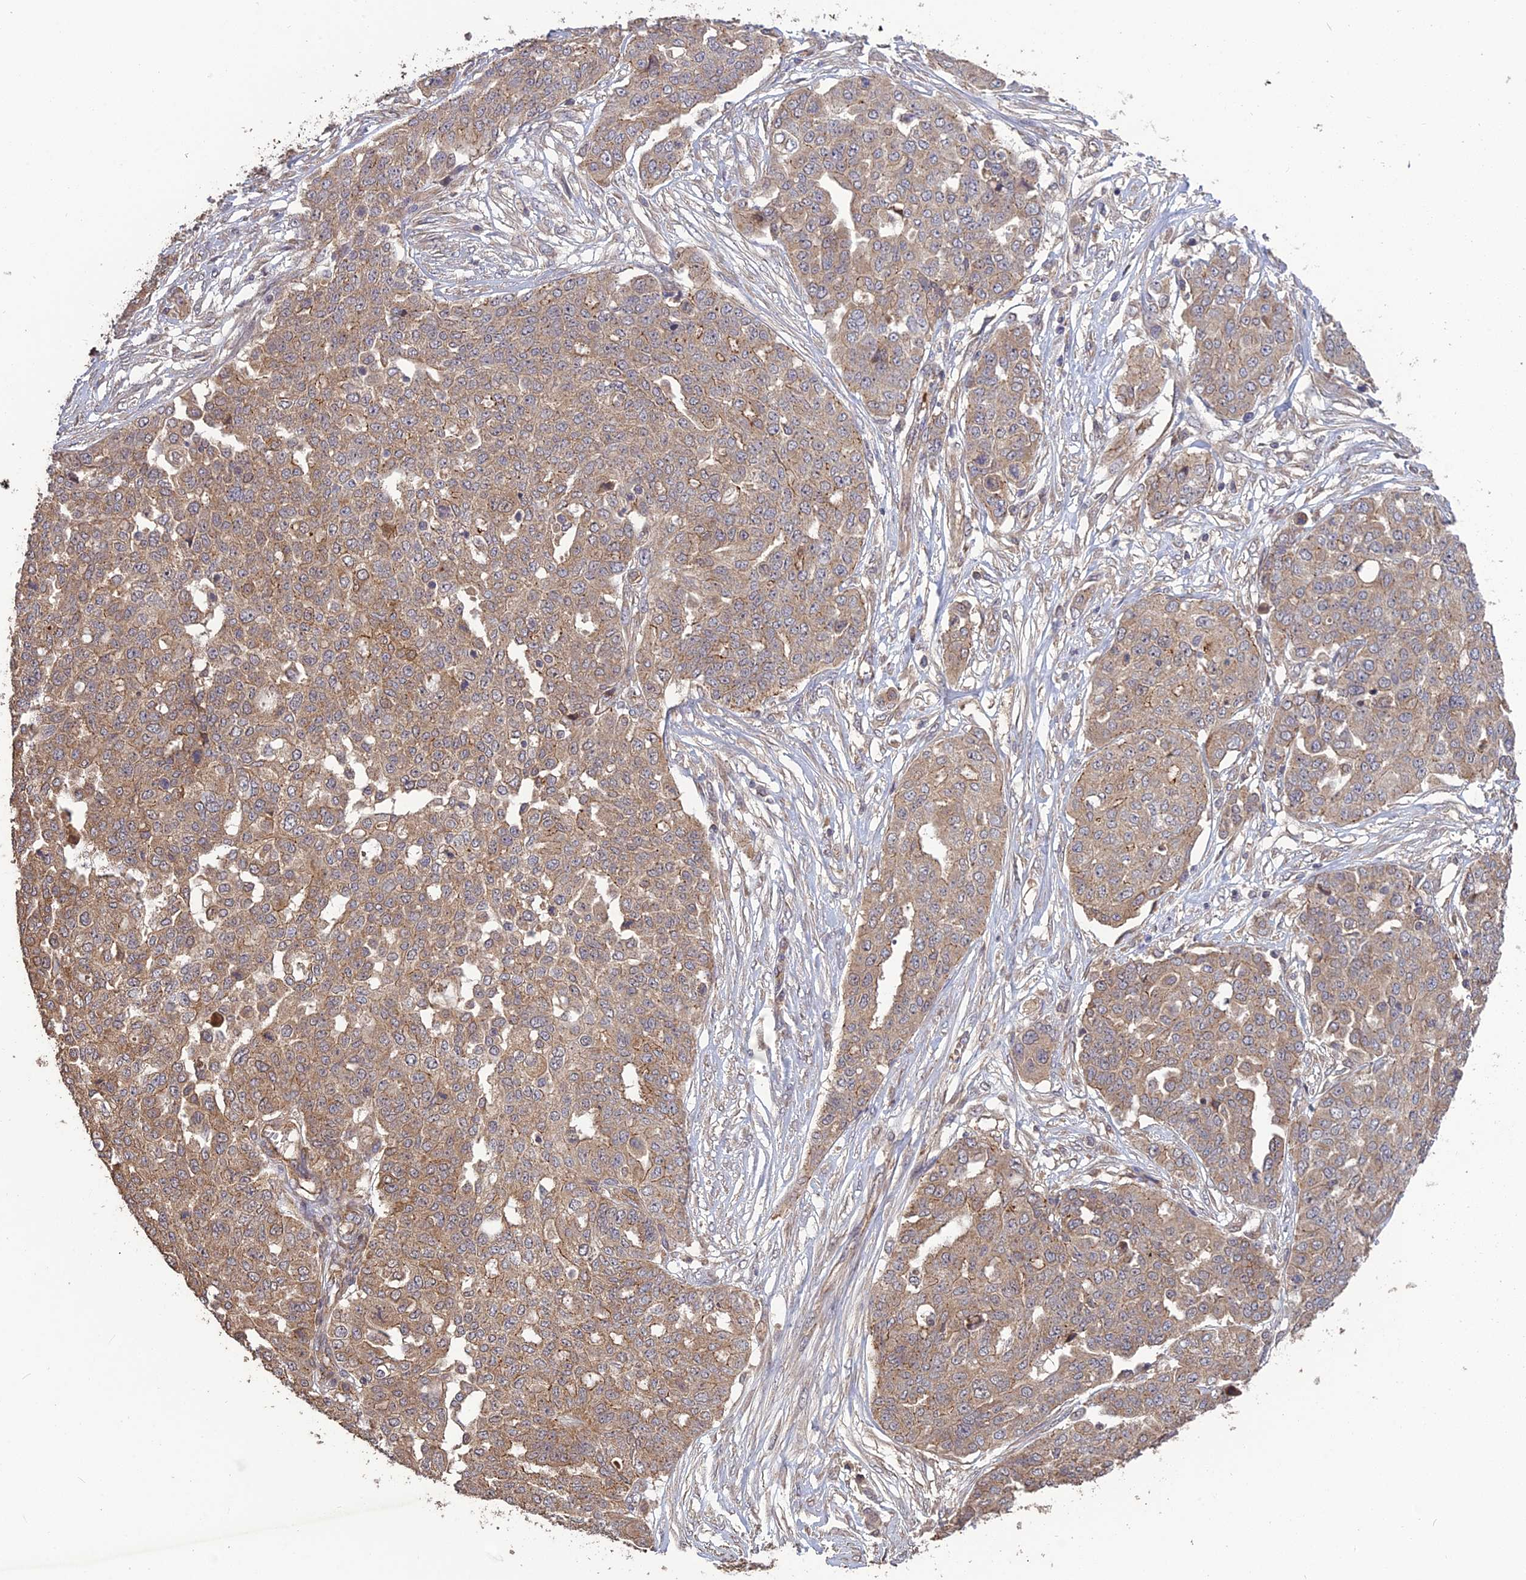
{"staining": {"intensity": "moderate", "quantity": "25%-75%", "location": "cytoplasmic/membranous"}, "tissue": "ovarian cancer", "cell_type": "Tumor cells", "image_type": "cancer", "snomed": [{"axis": "morphology", "description": "Cystadenocarcinoma, serous, NOS"}, {"axis": "topography", "description": "Soft tissue"}, {"axis": "topography", "description": "Ovary"}], "caption": "Moderate cytoplasmic/membranous expression is present in about 25%-75% of tumor cells in ovarian cancer. Immunohistochemistry (ihc) stains the protein in brown and the nuclei are stained blue.", "gene": "ARHGAP40", "patient": {"sex": "female", "age": 57}}